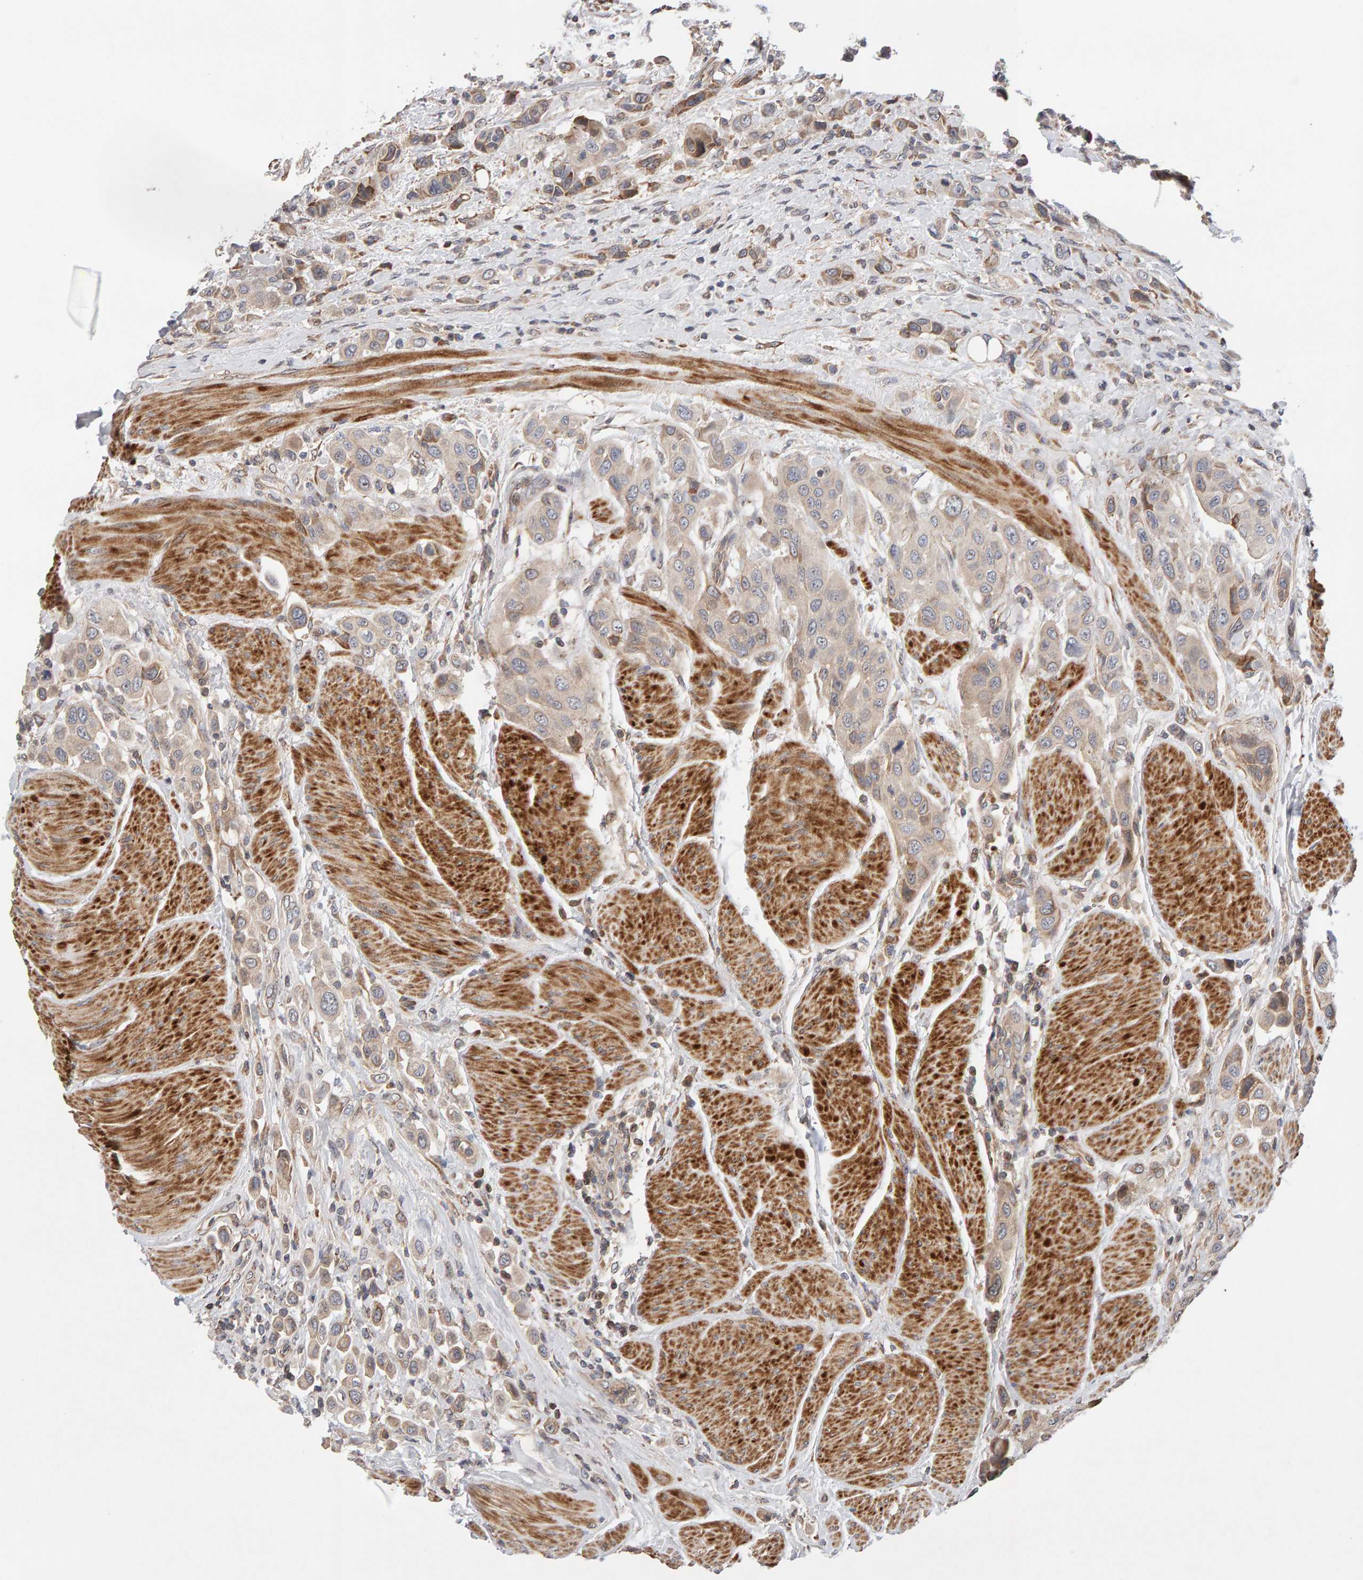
{"staining": {"intensity": "weak", "quantity": "<25%", "location": "cytoplasmic/membranous"}, "tissue": "urothelial cancer", "cell_type": "Tumor cells", "image_type": "cancer", "snomed": [{"axis": "morphology", "description": "Urothelial carcinoma, High grade"}, {"axis": "topography", "description": "Urinary bladder"}], "caption": "DAB immunohistochemical staining of human urothelial cancer reveals no significant expression in tumor cells. (IHC, brightfield microscopy, high magnification).", "gene": "LZTS1", "patient": {"sex": "male", "age": 50}}